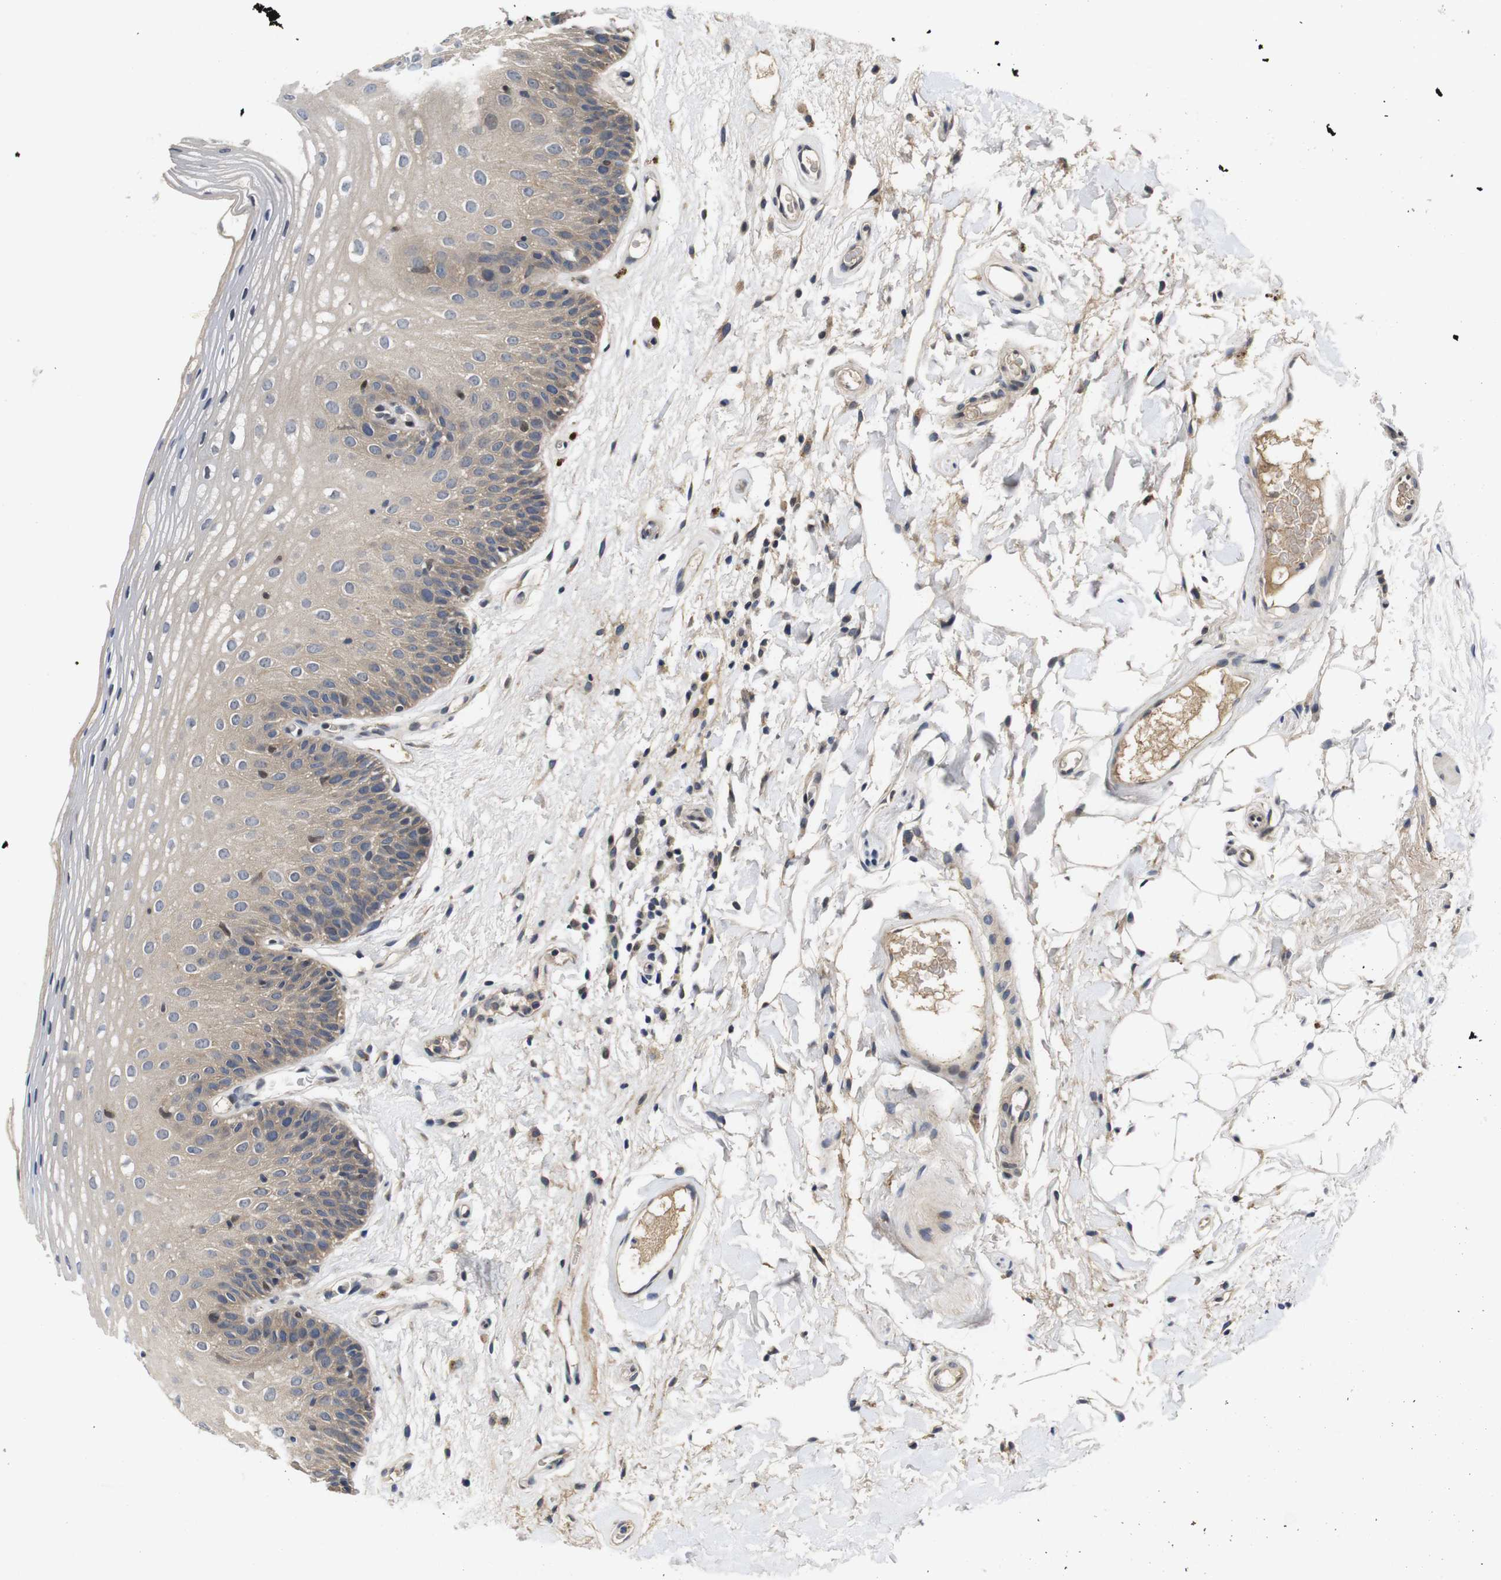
{"staining": {"intensity": "weak", "quantity": ">75%", "location": "cytoplasmic/membranous"}, "tissue": "oral mucosa", "cell_type": "Squamous epithelial cells", "image_type": "normal", "snomed": [{"axis": "morphology", "description": "Normal tissue, NOS"}, {"axis": "morphology", "description": "Squamous cell carcinoma, NOS"}, {"axis": "topography", "description": "Skeletal muscle"}, {"axis": "topography", "description": "Oral tissue"}], "caption": "Approximately >75% of squamous epithelial cells in unremarkable oral mucosa show weak cytoplasmic/membranous protein positivity as visualized by brown immunohistochemical staining.", "gene": "ZBTB46", "patient": {"sex": "male", "age": 71}}